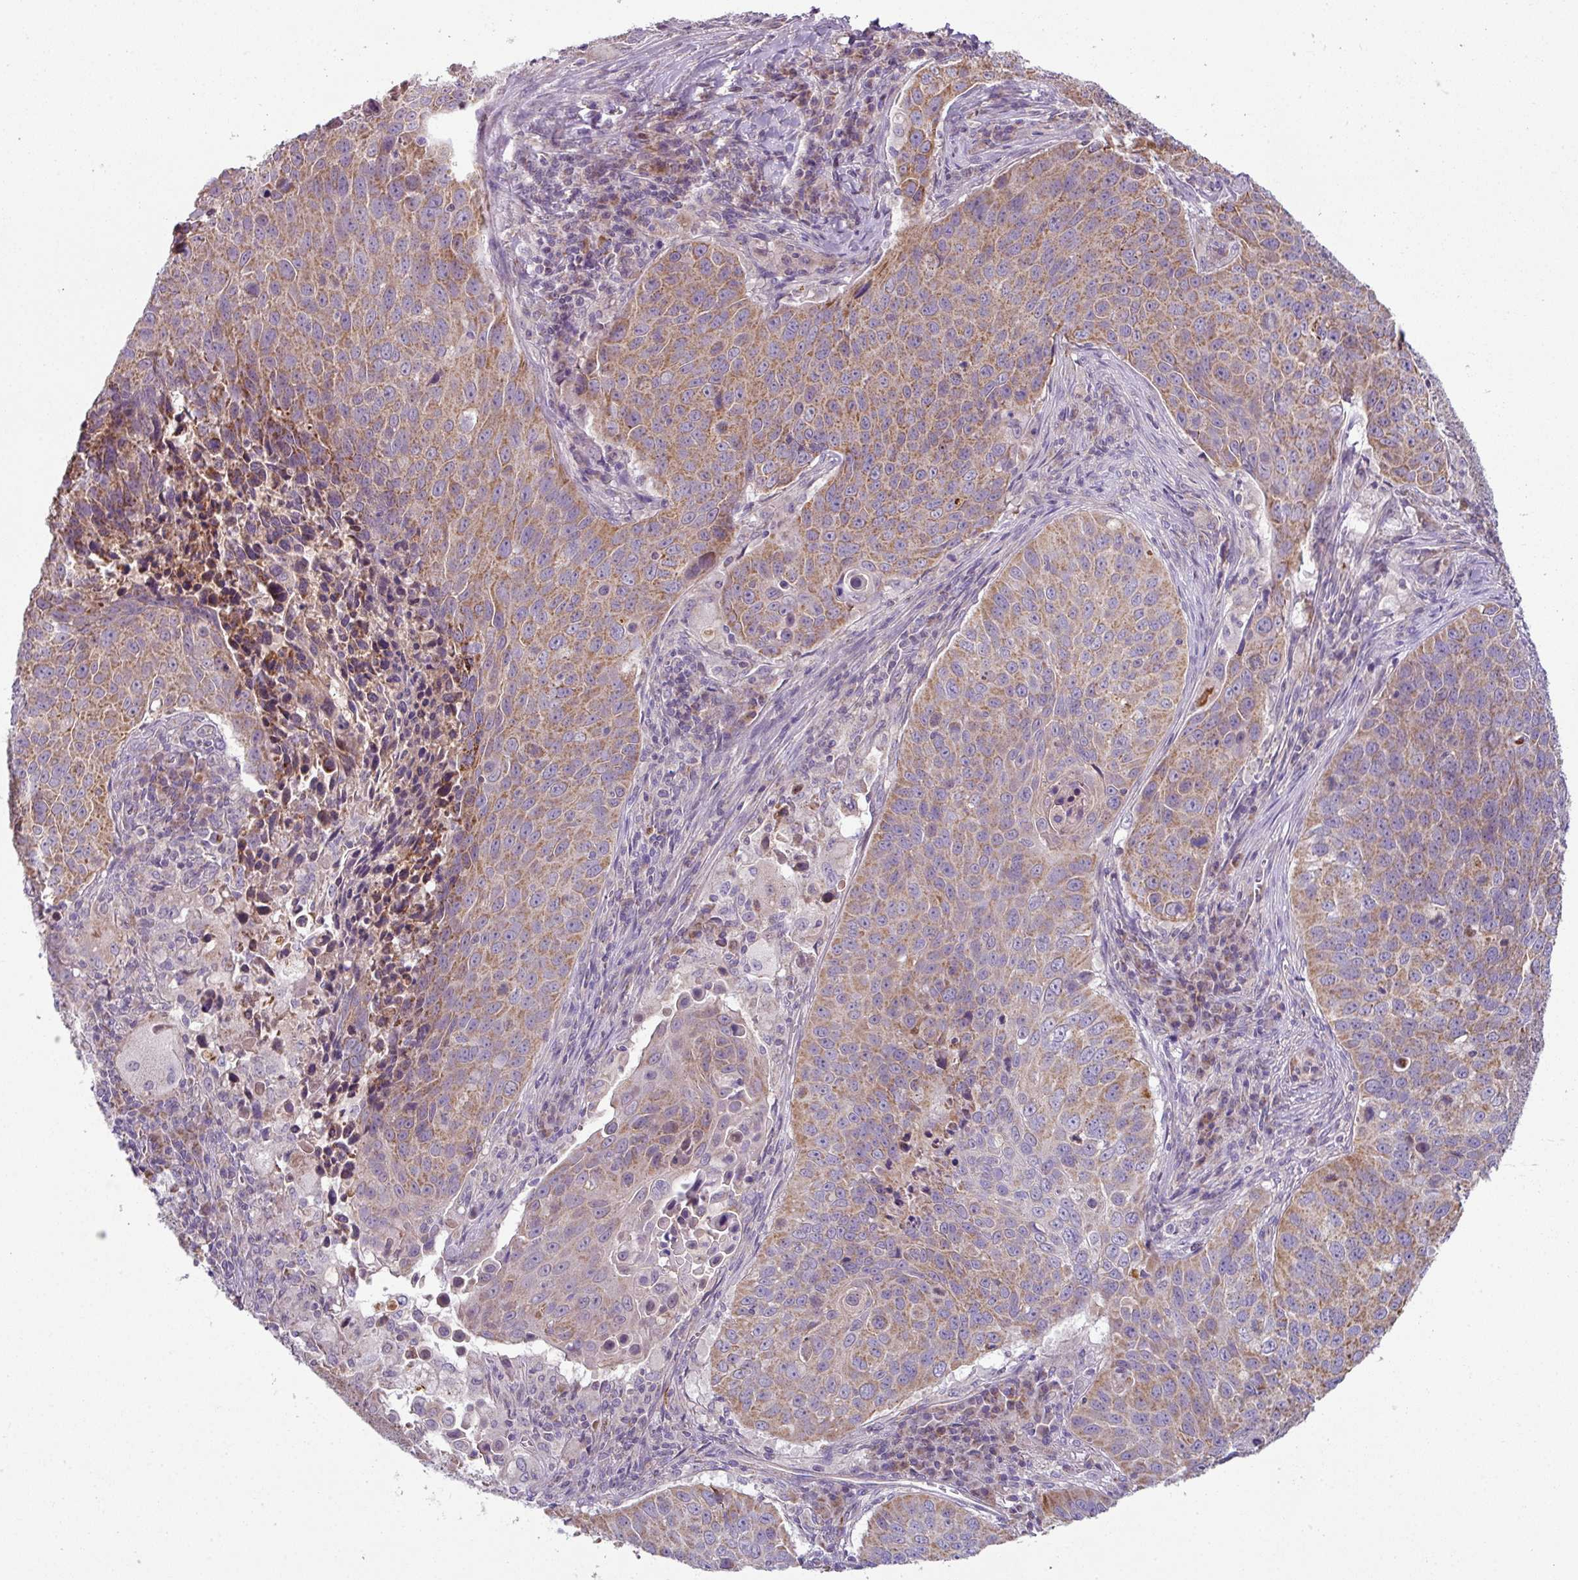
{"staining": {"intensity": "moderate", "quantity": ">75%", "location": "cytoplasmic/membranous"}, "tissue": "lung cancer", "cell_type": "Tumor cells", "image_type": "cancer", "snomed": [{"axis": "morphology", "description": "Squamous cell carcinoma, NOS"}, {"axis": "topography", "description": "Lung"}], "caption": "Tumor cells show medium levels of moderate cytoplasmic/membranous positivity in approximately >75% of cells in lung cancer.", "gene": "LRRC9", "patient": {"sex": "male", "age": 78}}